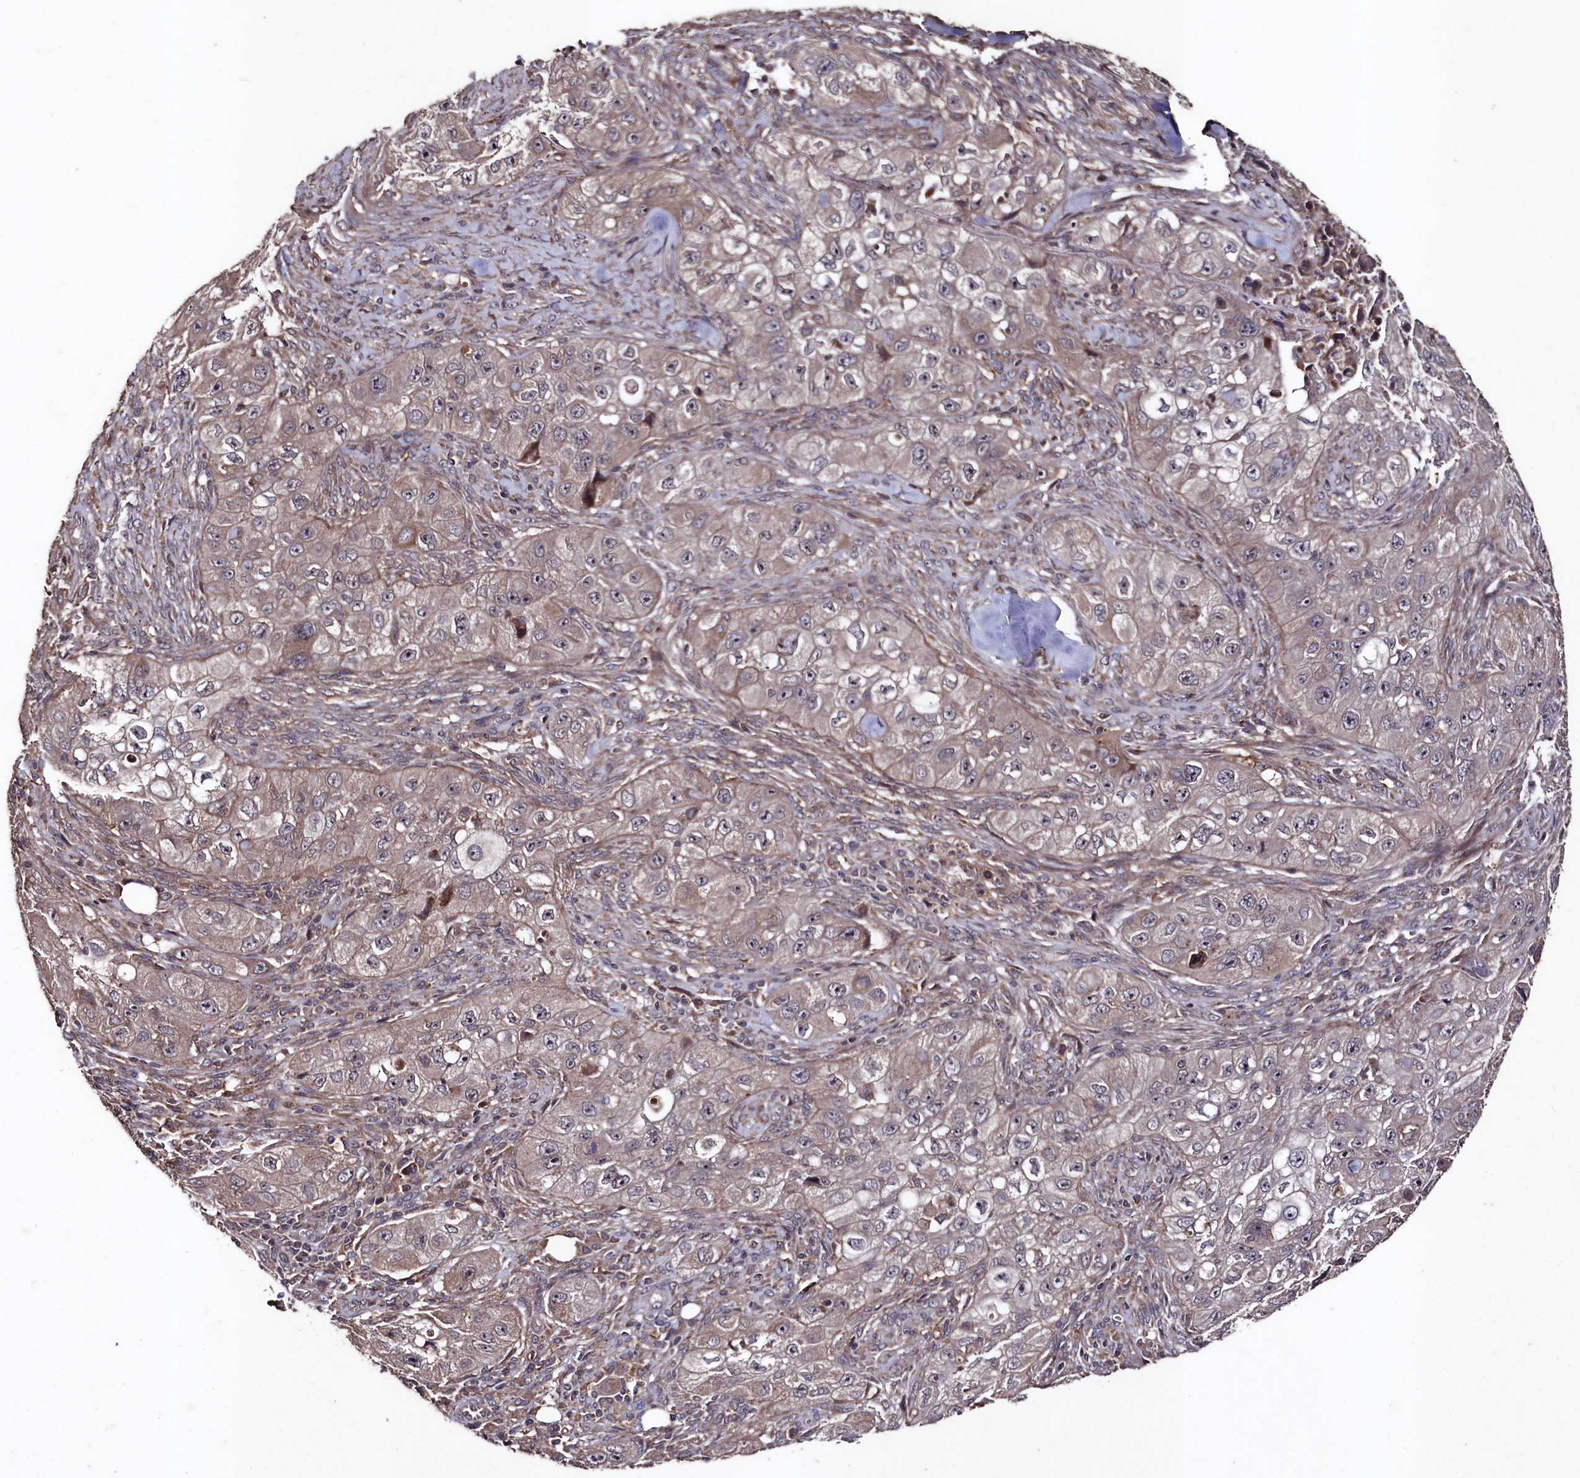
{"staining": {"intensity": "weak", "quantity": "25%-75%", "location": "cytoplasmic/membranous"}, "tissue": "skin cancer", "cell_type": "Tumor cells", "image_type": "cancer", "snomed": [{"axis": "morphology", "description": "Squamous cell carcinoma, NOS"}, {"axis": "topography", "description": "Skin"}, {"axis": "topography", "description": "Subcutis"}], "caption": "Immunohistochemistry micrograph of neoplastic tissue: human skin squamous cell carcinoma stained using IHC exhibits low levels of weak protein expression localized specifically in the cytoplasmic/membranous of tumor cells, appearing as a cytoplasmic/membranous brown color.", "gene": "MYO1H", "patient": {"sex": "male", "age": 73}}